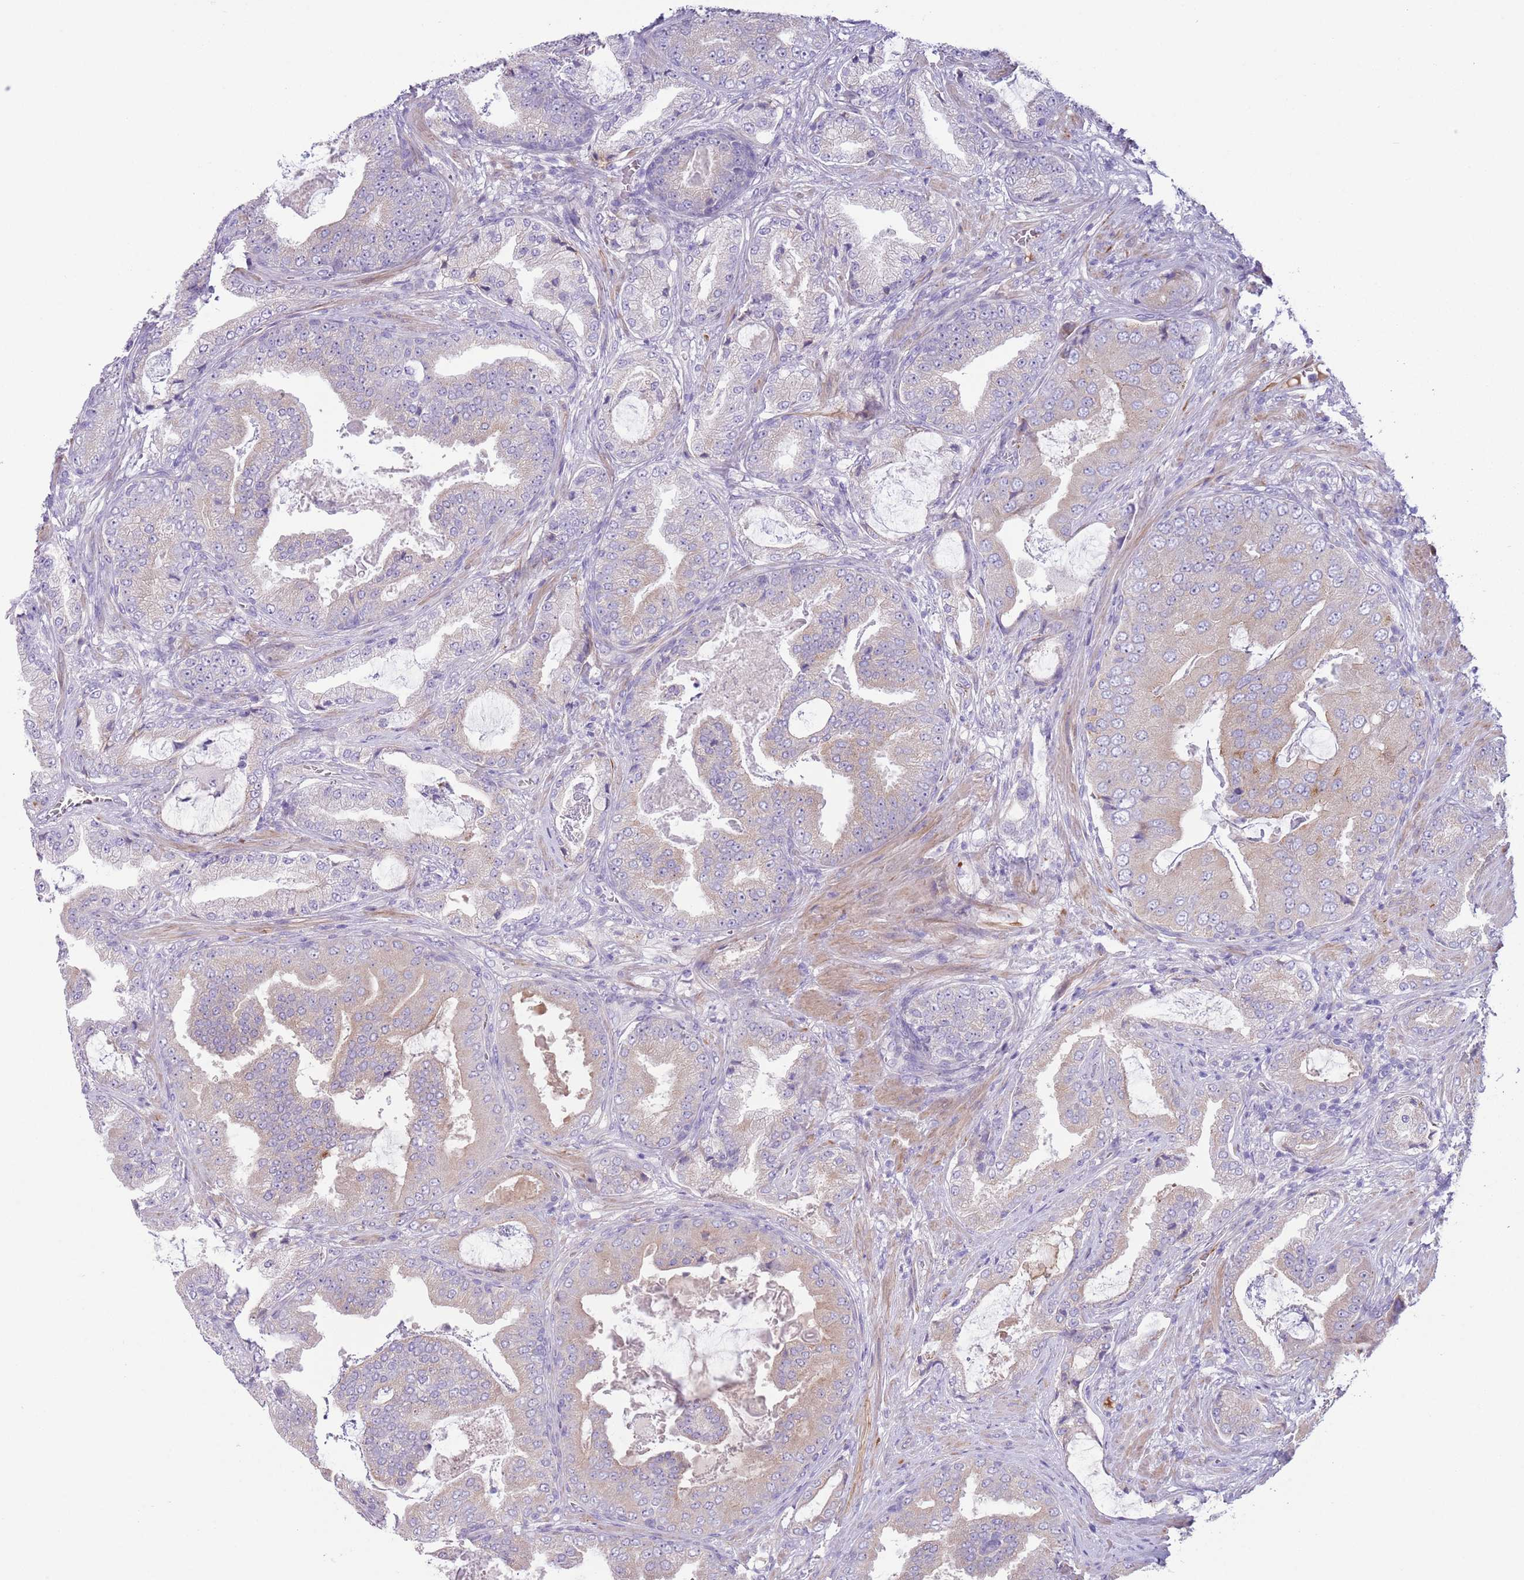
{"staining": {"intensity": "negative", "quantity": "none", "location": "none"}, "tissue": "prostate cancer", "cell_type": "Tumor cells", "image_type": "cancer", "snomed": [{"axis": "morphology", "description": "Adenocarcinoma, High grade"}, {"axis": "topography", "description": "Prostate"}], "caption": "This is an immunohistochemistry (IHC) micrograph of human prostate cancer. There is no expression in tumor cells.", "gene": "CFH", "patient": {"sex": "male", "age": 68}}